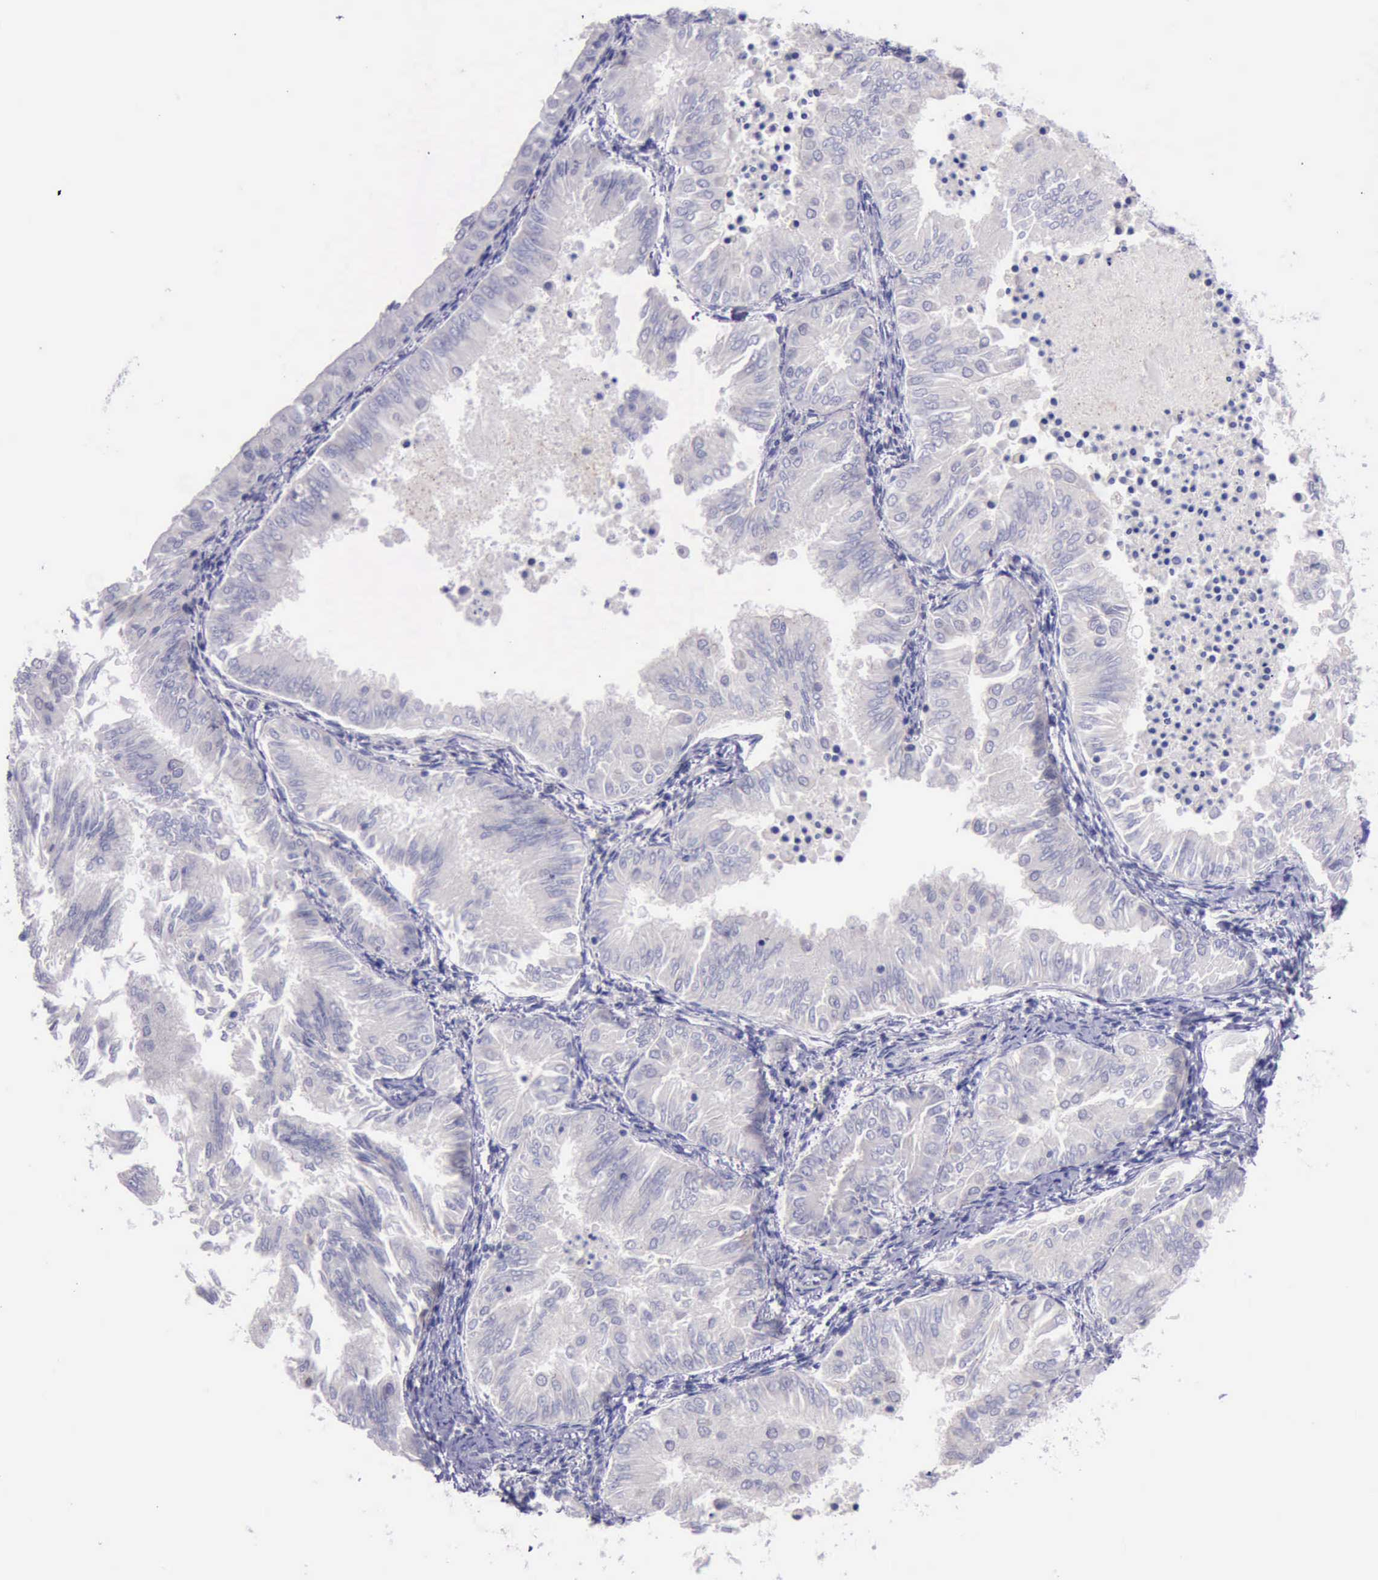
{"staining": {"intensity": "negative", "quantity": "none", "location": "none"}, "tissue": "endometrial cancer", "cell_type": "Tumor cells", "image_type": "cancer", "snomed": [{"axis": "morphology", "description": "Adenocarcinoma, NOS"}, {"axis": "topography", "description": "Endometrium"}], "caption": "Tumor cells show no significant staining in endometrial adenocarcinoma.", "gene": "LRFN5", "patient": {"sex": "female", "age": 53}}